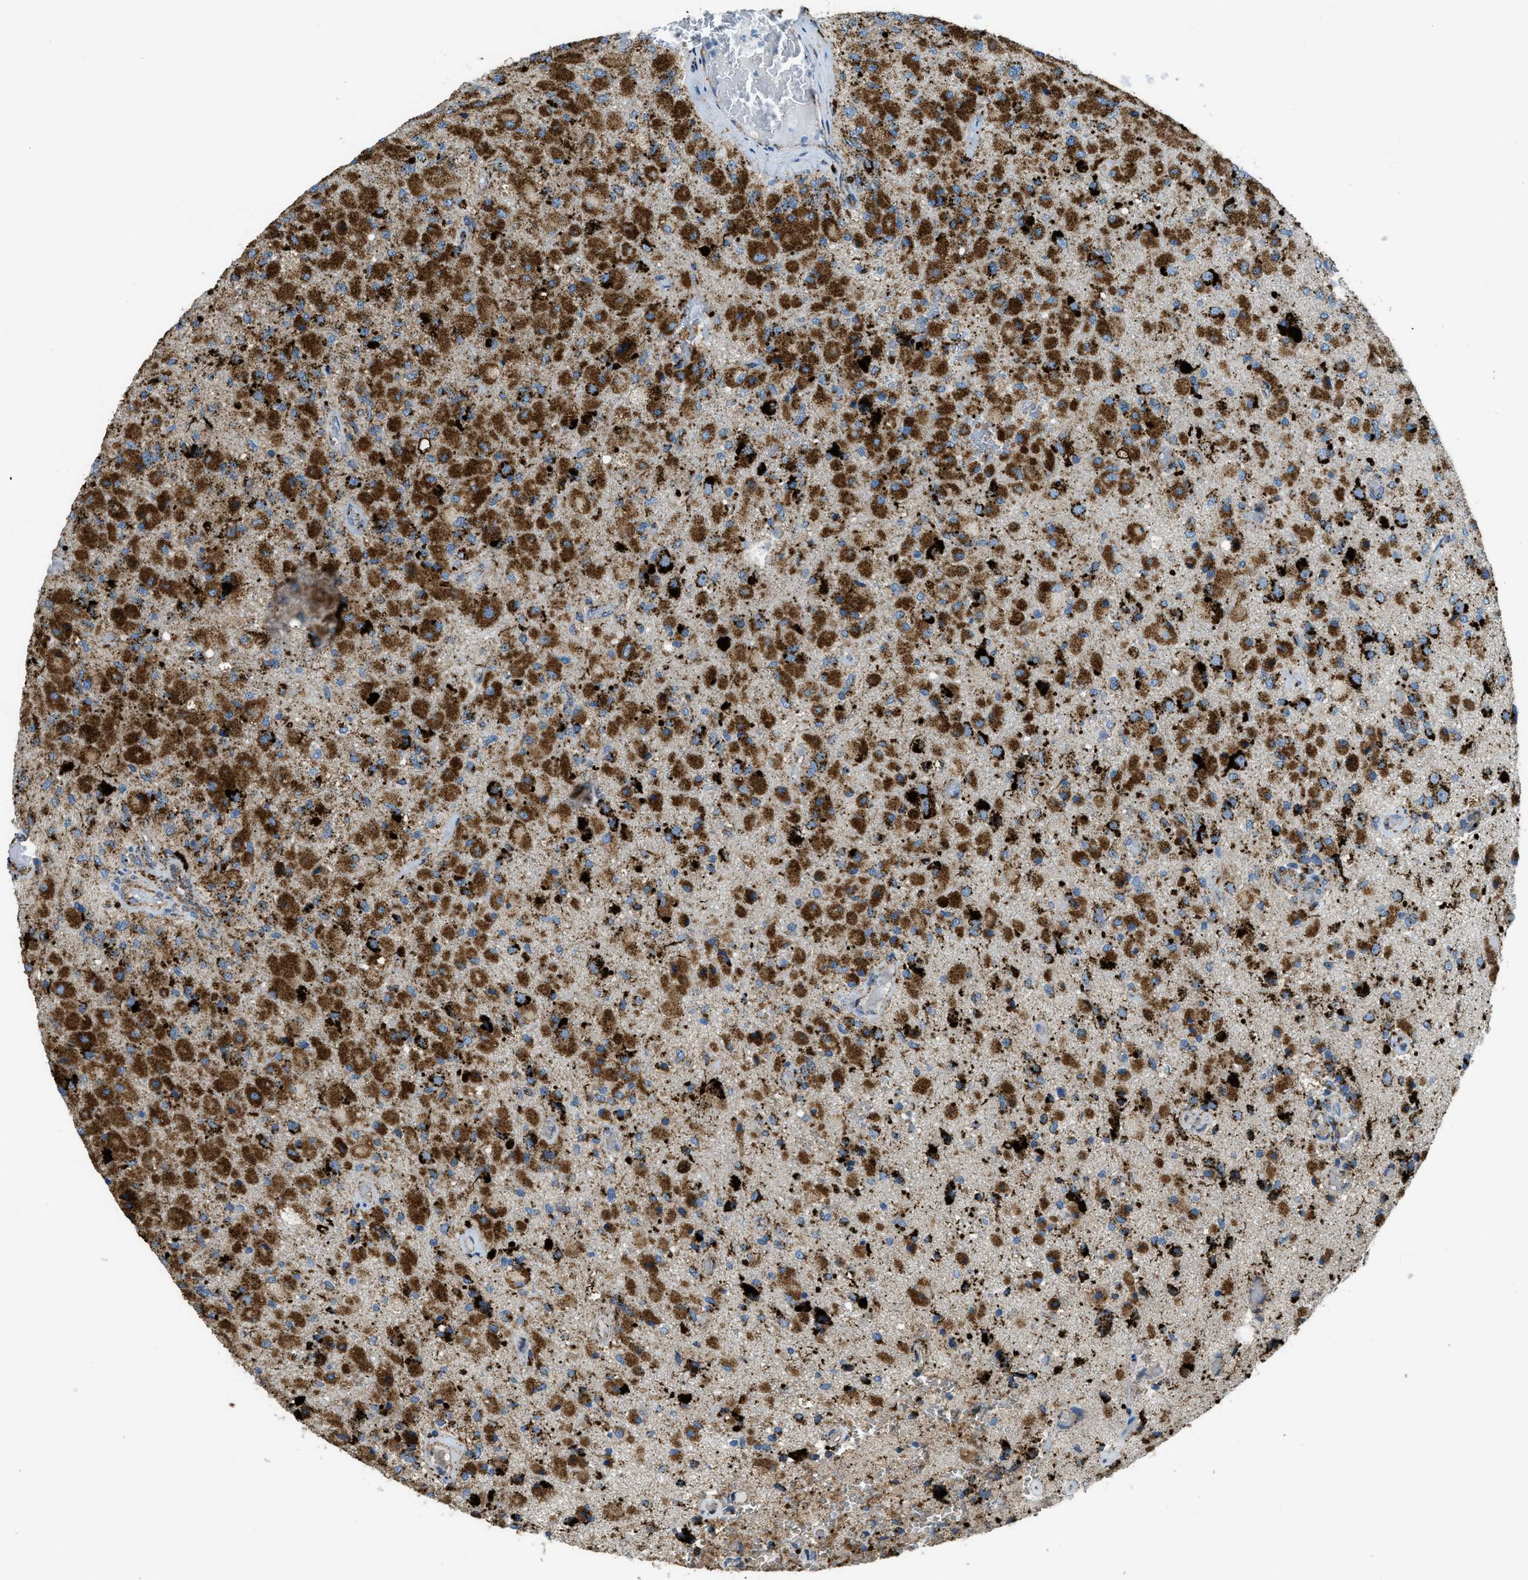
{"staining": {"intensity": "strong", "quantity": ">75%", "location": "cytoplasmic/membranous"}, "tissue": "glioma", "cell_type": "Tumor cells", "image_type": "cancer", "snomed": [{"axis": "morphology", "description": "Normal tissue, NOS"}, {"axis": "morphology", "description": "Glioma, malignant, High grade"}, {"axis": "topography", "description": "Cerebral cortex"}], "caption": "Malignant glioma (high-grade) stained with a protein marker demonstrates strong staining in tumor cells.", "gene": "SCARB2", "patient": {"sex": "male", "age": 77}}